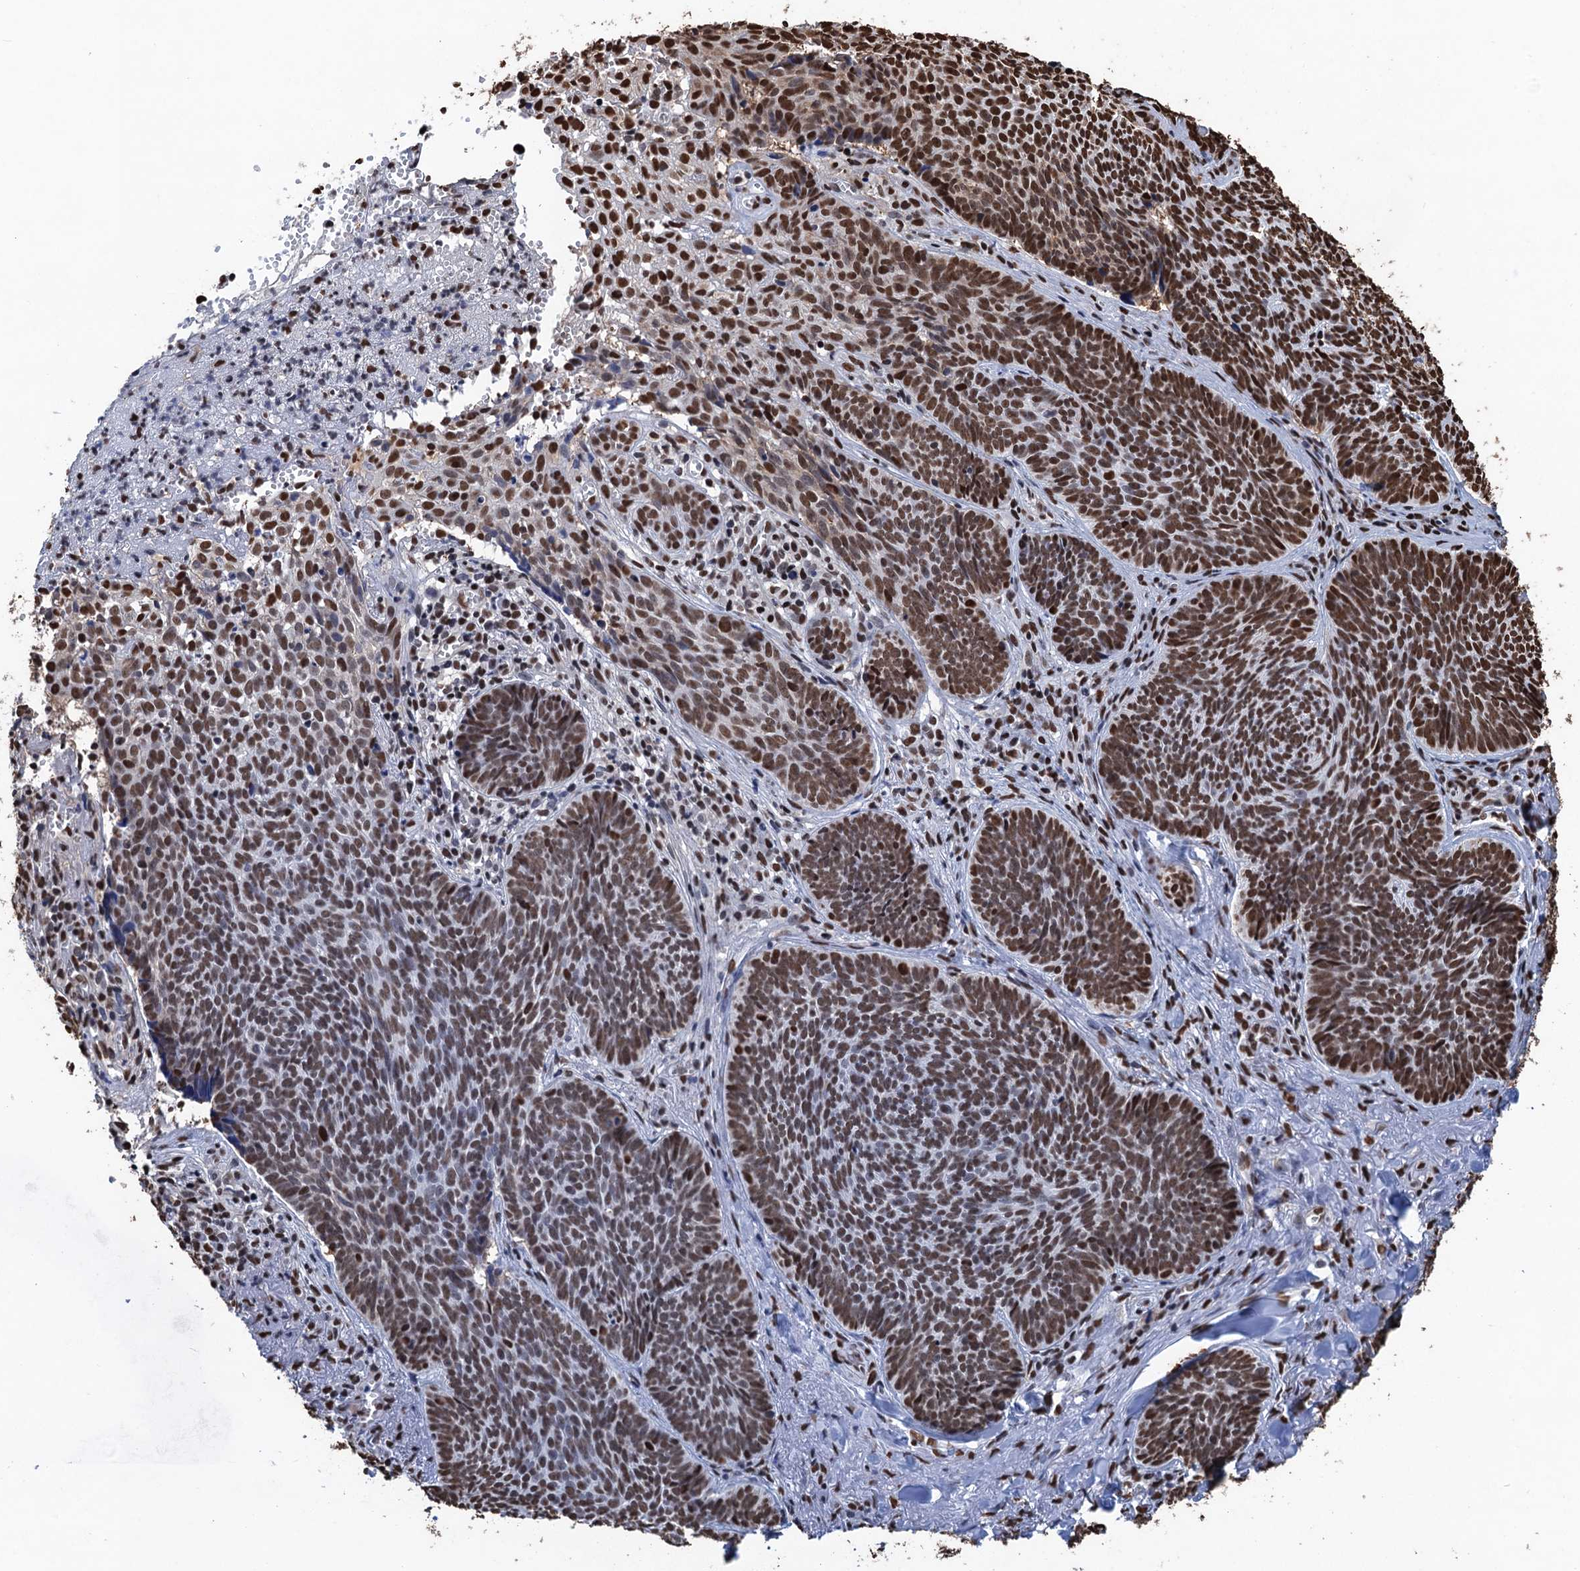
{"staining": {"intensity": "strong", "quantity": ">75%", "location": "nuclear"}, "tissue": "skin cancer", "cell_type": "Tumor cells", "image_type": "cancer", "snomed": [{"axis": "morphology", "description": "Basal cell carcinoma"}, {"axis": "topography", "description": "Skin"}], "caption": "Immunohistochemical staining of skin basal cell carcinoma reveals high levels of strong nuclear protein expression in about >75% of tumor cells. (brown staining indicates protein expression, while blue staining denotes nuclei).", "gene": "UBA2", "patient": {"sex": "female", "age": 74}}